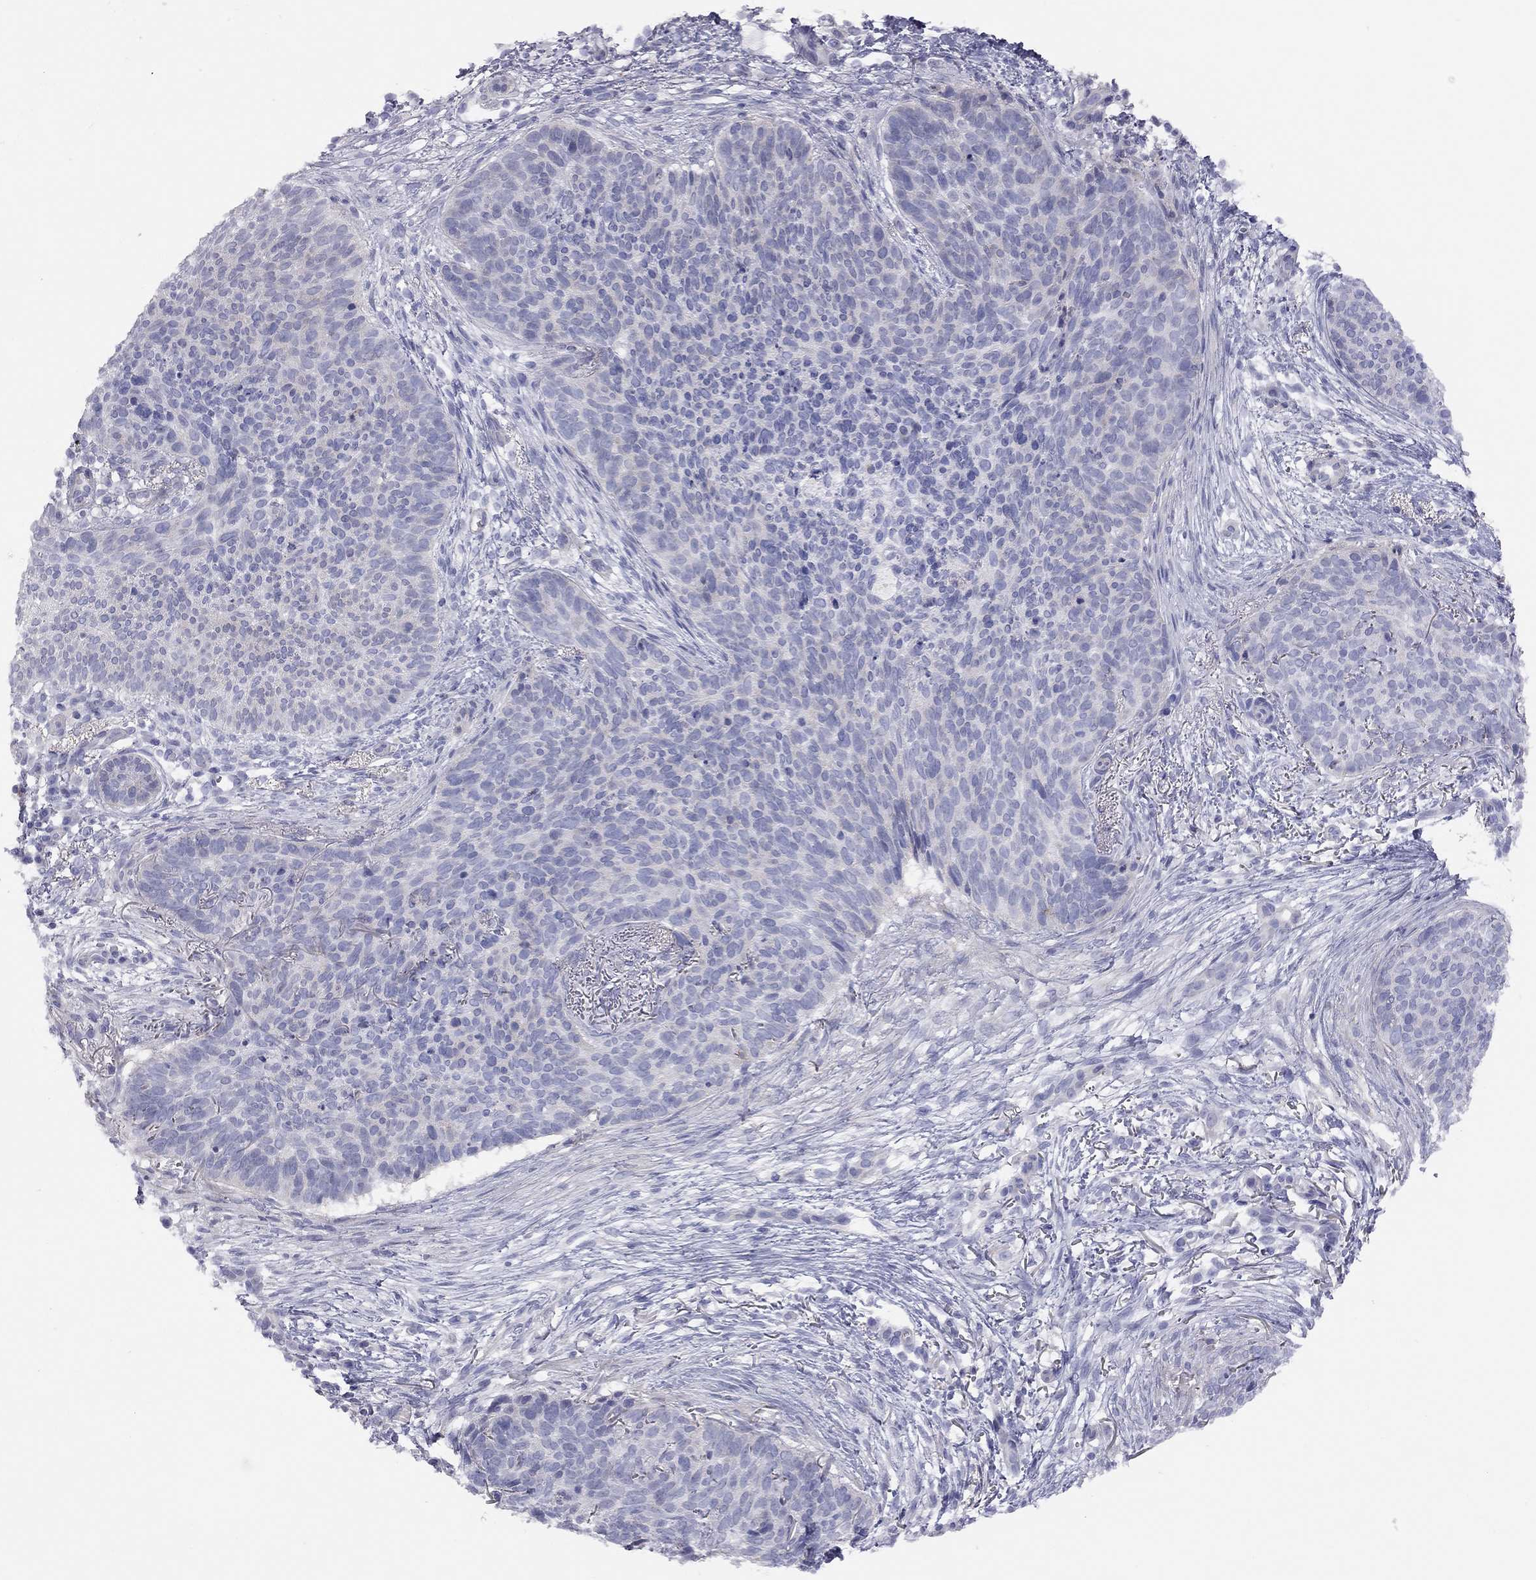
{"staining": {"intensity": "negative", "quantity": "none", "location": "none"}, "tissue": "skin cancer", "cell_type": "Tumor cells", "image_type": "cancer", "snomed": [{"axis": "morphology", "description": "Basal cell carcinoma"}, {"axis": "topography", "description": "Skin"}], "caption": "DAB (3,3'-diaminobenzidine) immunohistochemical staining of basal cell carcinoma (skin) displays no significant staining in tumor cells. (DAB (3,3'-diaminobenzidine) immunohistochemistry, high magnification).", "gene": "ADCYAP1", "patient": {"sex": "male", "age": 64}}